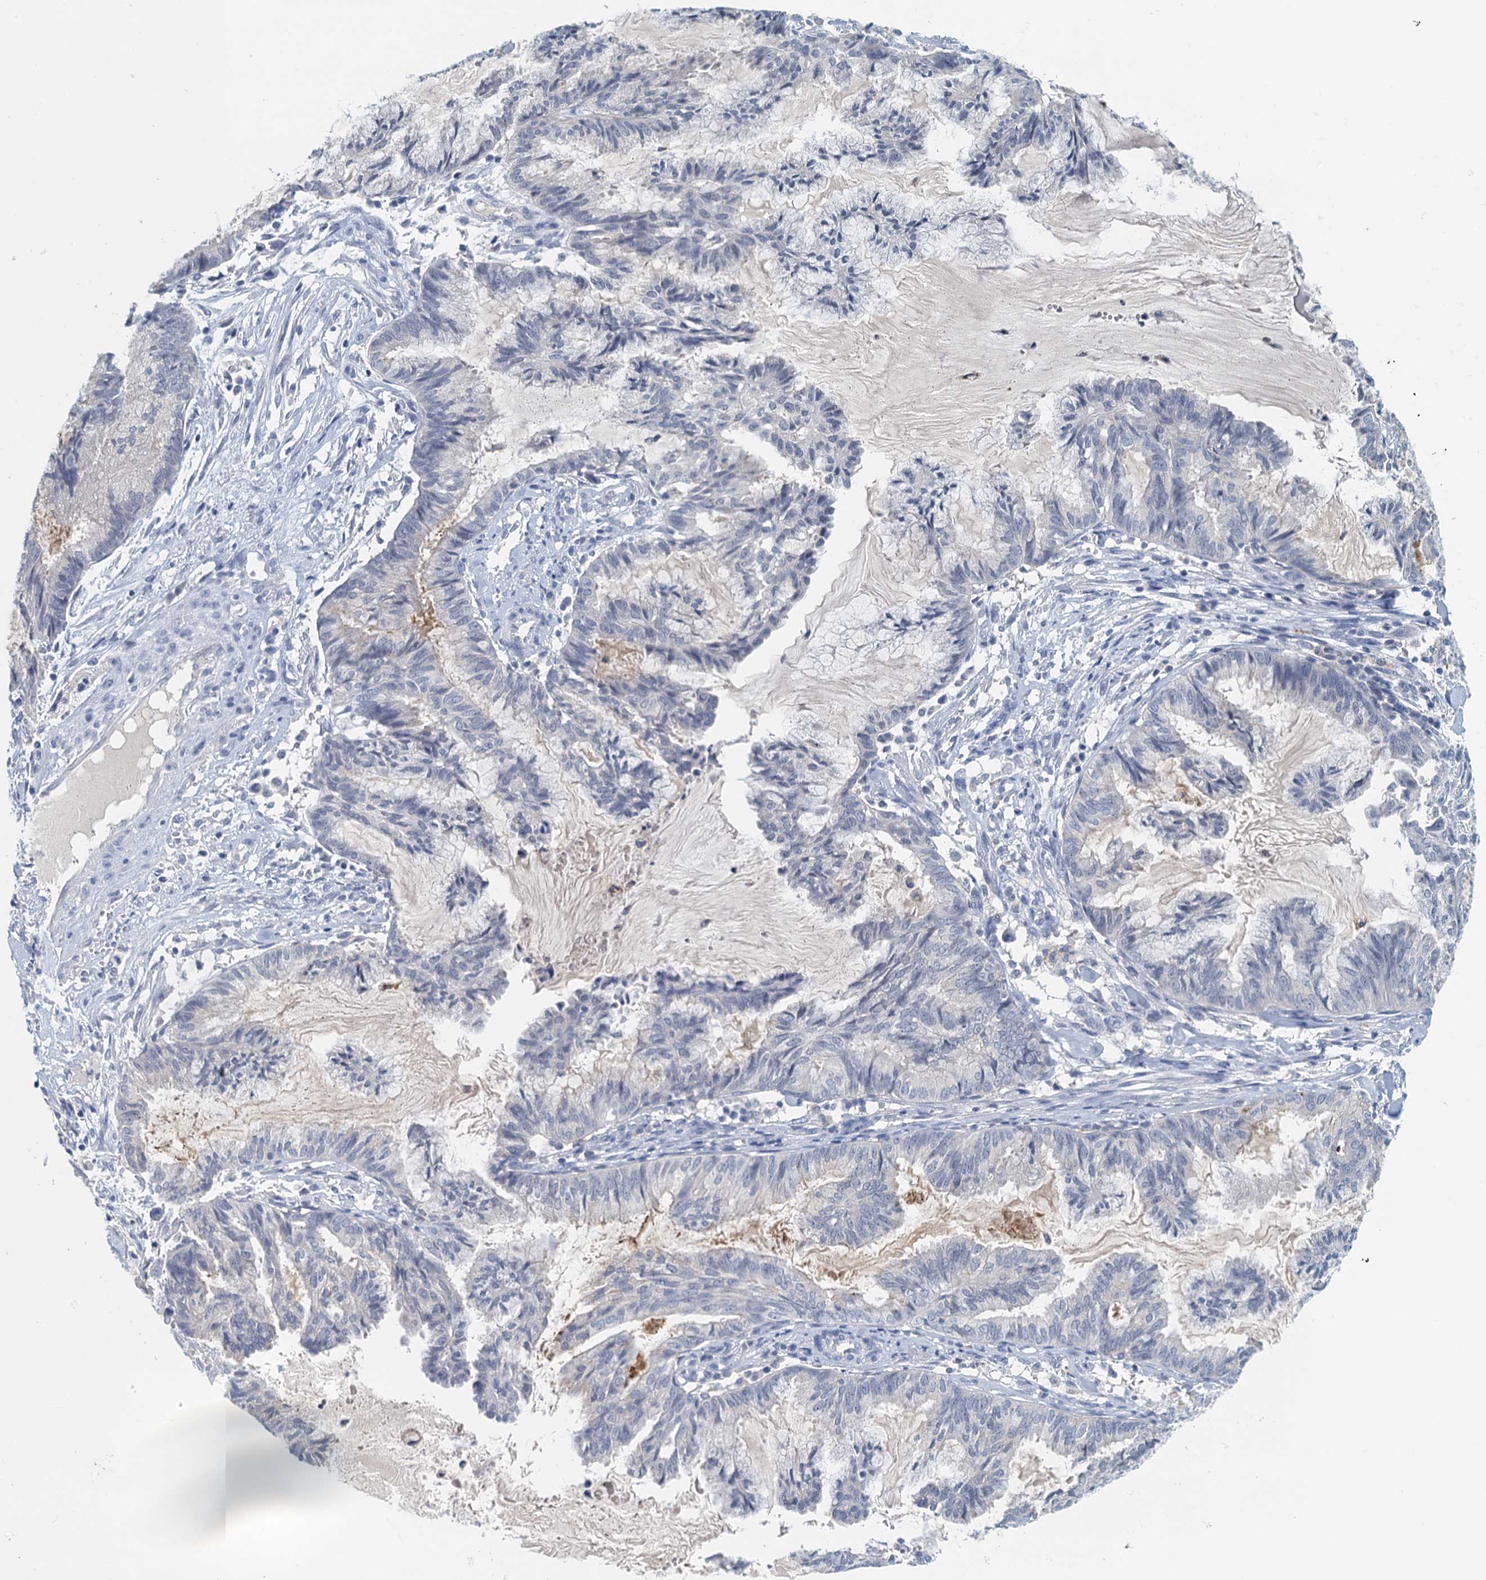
{"staining": {"intensity": "negative", "quantity": "none", "location": "none"}, "tissue": "endometrial cancer", "cell_type": "Tumor cells", "image_type": "cancer", "snomed": [{"axis": "morphology", "description": "Adenocarcinoma, NOS"}, {"axis": "topography", "description": "Endometrium"}], "caption": "Endometrial cancer stained for a protein using IHC exhibits no positivity tumor cells.", "gene": "NUBP2", "patient": {"sex": "female", "age": 86}}